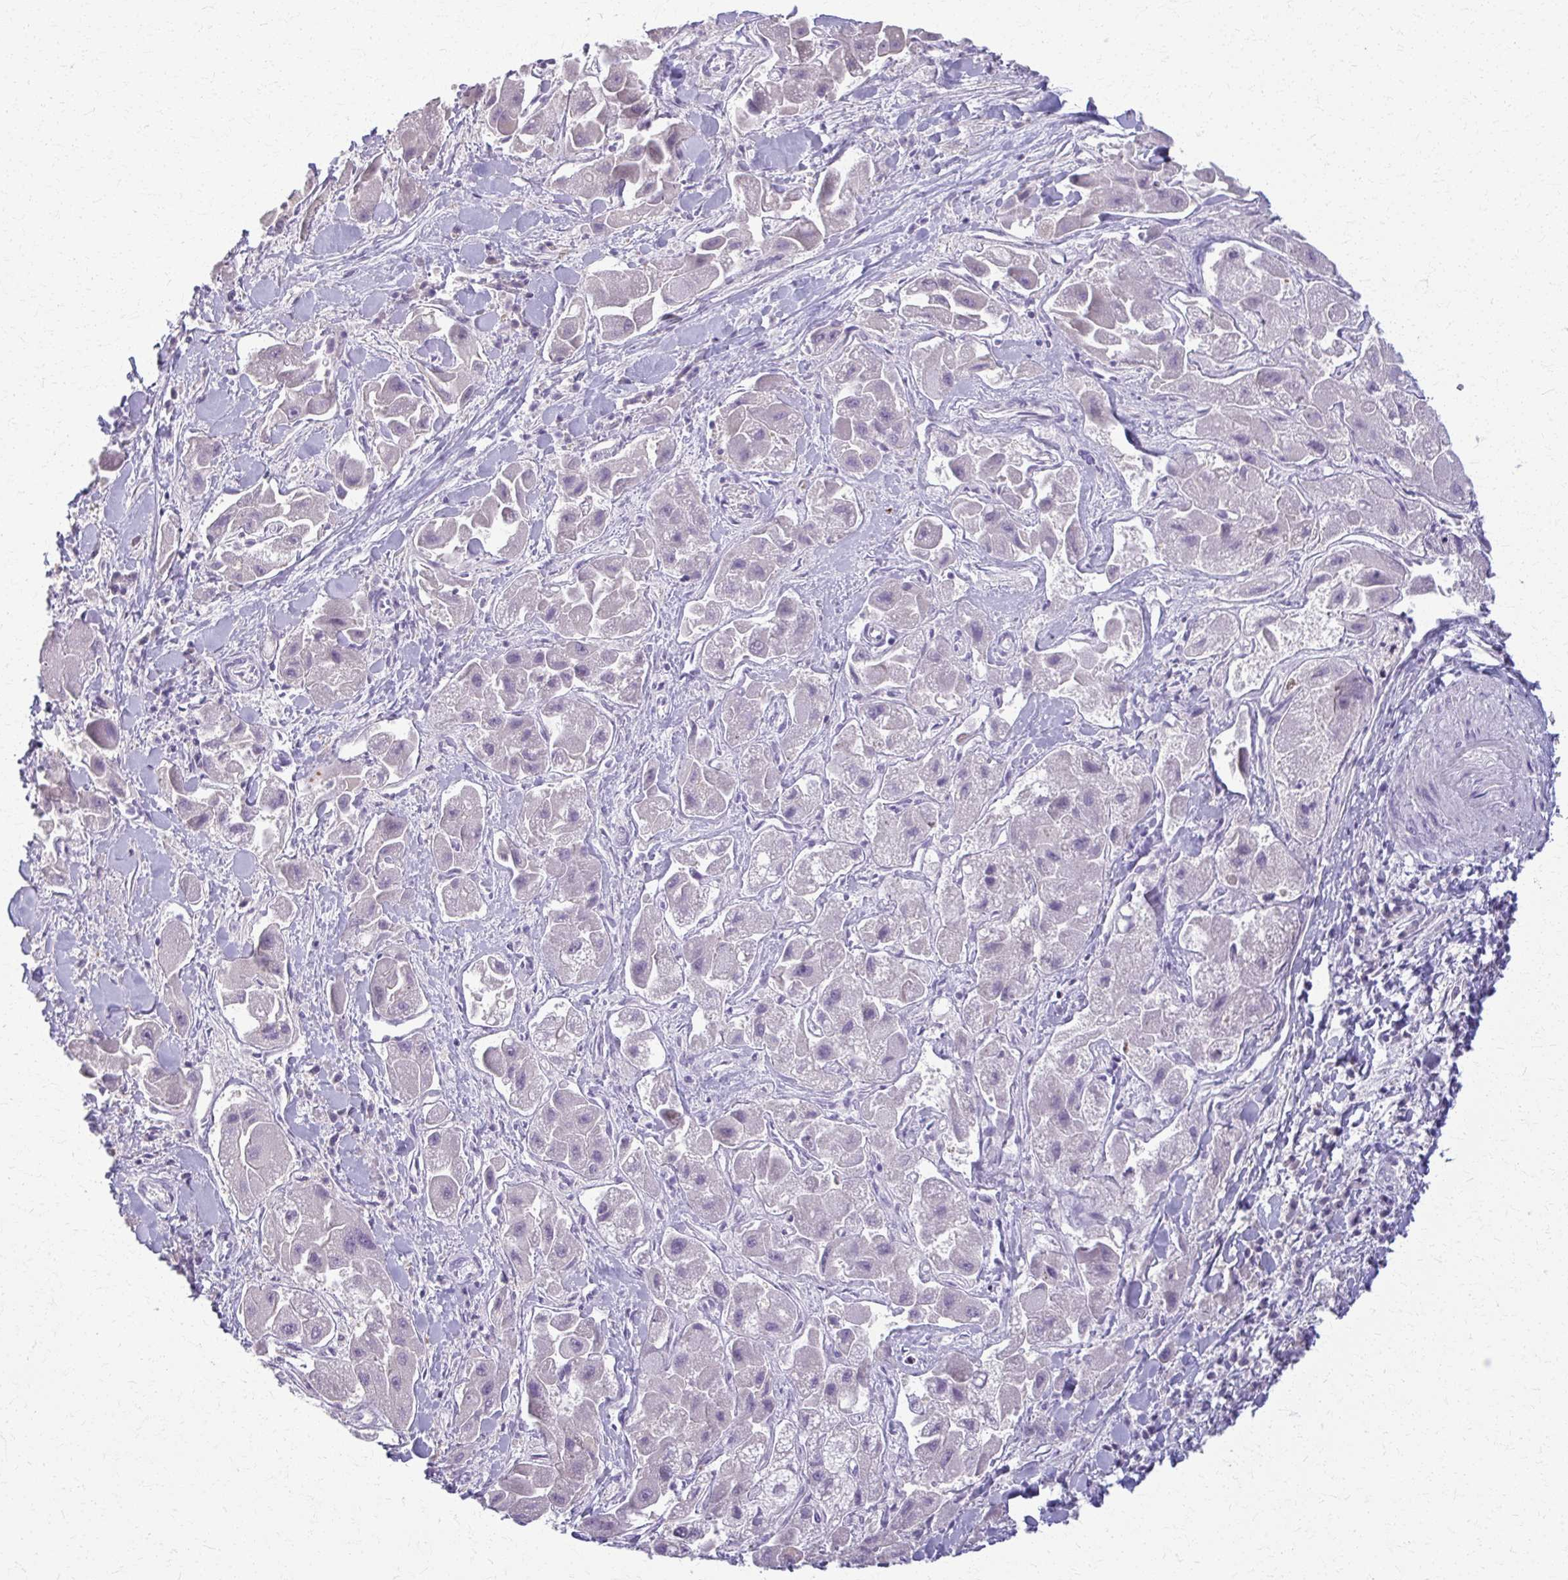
{"staining": {"intensity": "negative", "quantity": "none", "location": "none"}, "tissue": "liver cancer", "cell_type": "Tumor cells", "image_type": "cancer", "snomed": [{"axis": "morphology", "description": "Carcinoma, Hepatocellular, NOS"}, {"axis": "topography", "description": "Liver"}], "caption": "Liver hepatocellular carcinoma was stained to show a protein in brown. There is no significant staining in tumor cells. (DAB IHC visualized using brightfield microscopy, high magnification).", "gene": "OR4M1", "patient": {"sex": "male", "age": 24}}